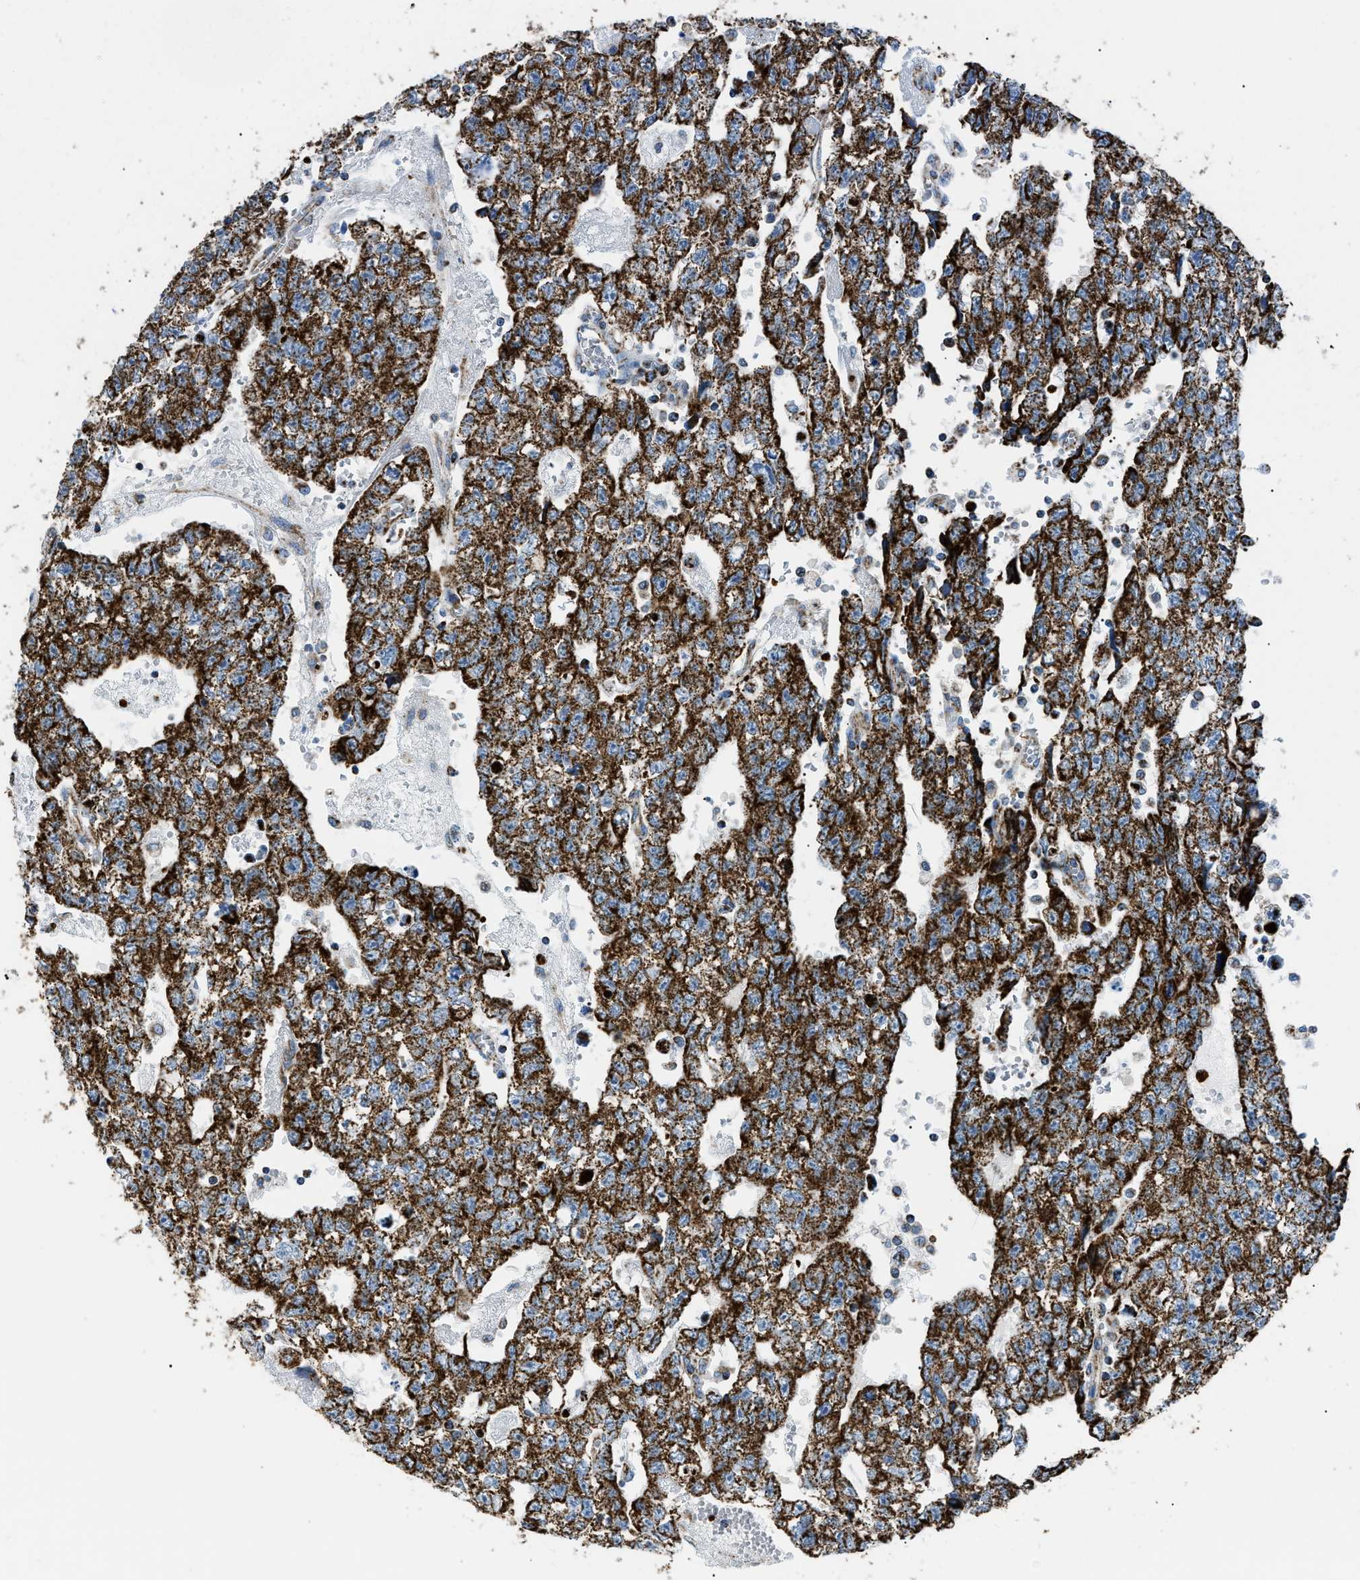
{"staining": {"intensity": "strong", "quantity": ">75%", "location": "cytoplasmic/membranous"}, "tissue": "testis cancer", "cell_type": "Tumor cells", "image_type": "cancer", "snomed": [{"axis": "morphology", "description": "Seminoma, NOS"}, {"axis": "morphology", "description": "Carcinoma, Embryonal, NOS"}, {"axis": "topography", "description": "Testis"}], "caption": "Human testis cancer (embryonal carcinoma) stained with a protein marker reveals strong staining in tumor cells.", "gene": "PHB2", "patient": {"sex": "male", "age": 38}}